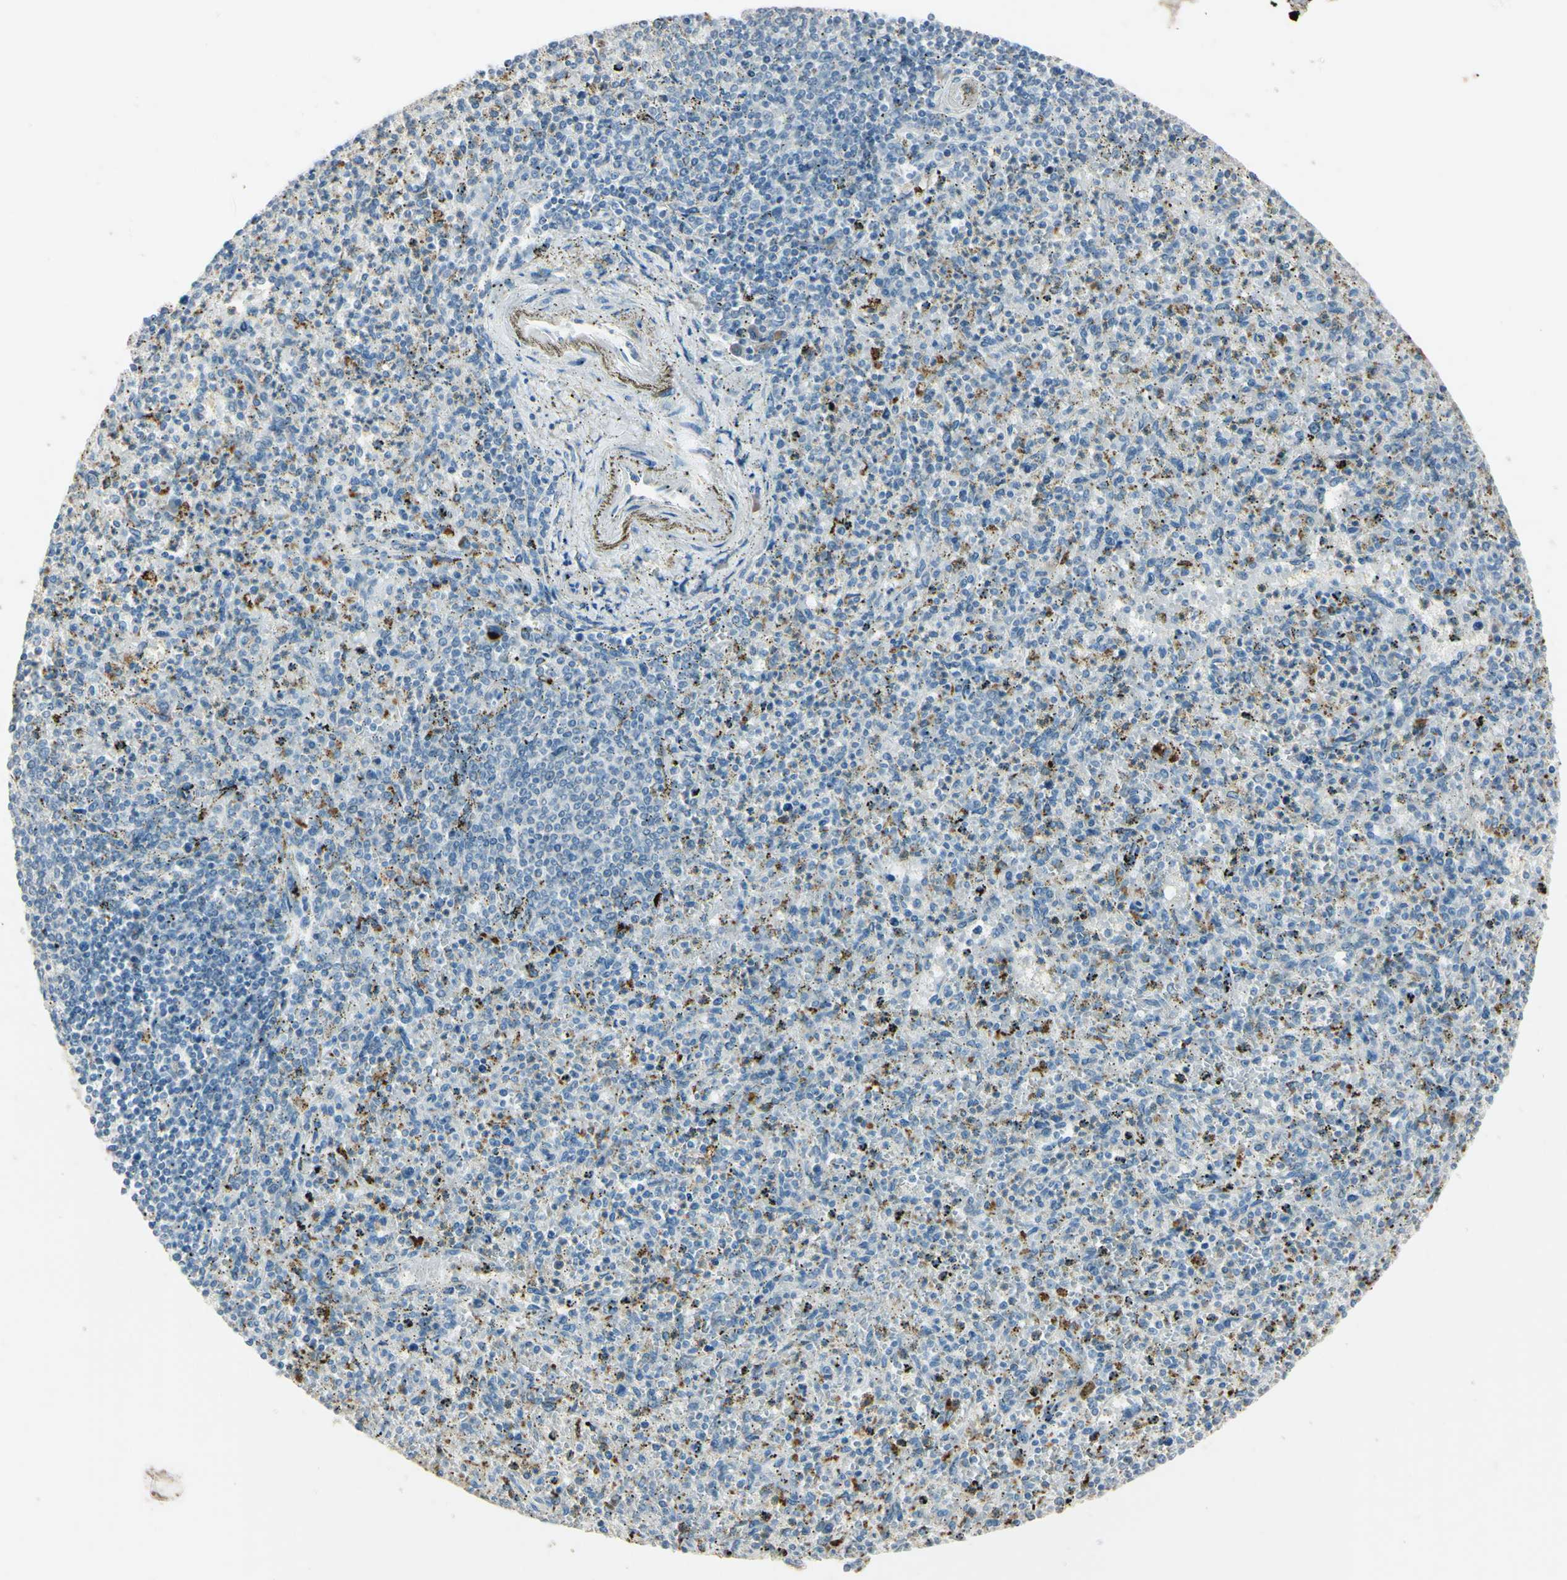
{"staining": {"intensity": "weak", "quantity": "25%-75%", "location": "cytoplasmic/membranous"}, "tissue": "spleen", "cell_type": "Cells in red pulp", "image_type": "normal", "snomed": [{"axis": "morphology", "description": "Normal tissue, NOS"}, {"axis": "topography", "description": "Spleen"}], "caption": "DAB (3,3'-diaminobenzidine) immunohistochemical staining of benign human spleen exhibits weak cytoplasmic/membranous protein positivity in about 25%-75% of cells in red pulp. Nuclei are stained in blue.", "gene": "ANGPTL1", "patient": {"sex": "male", "age": 72}}